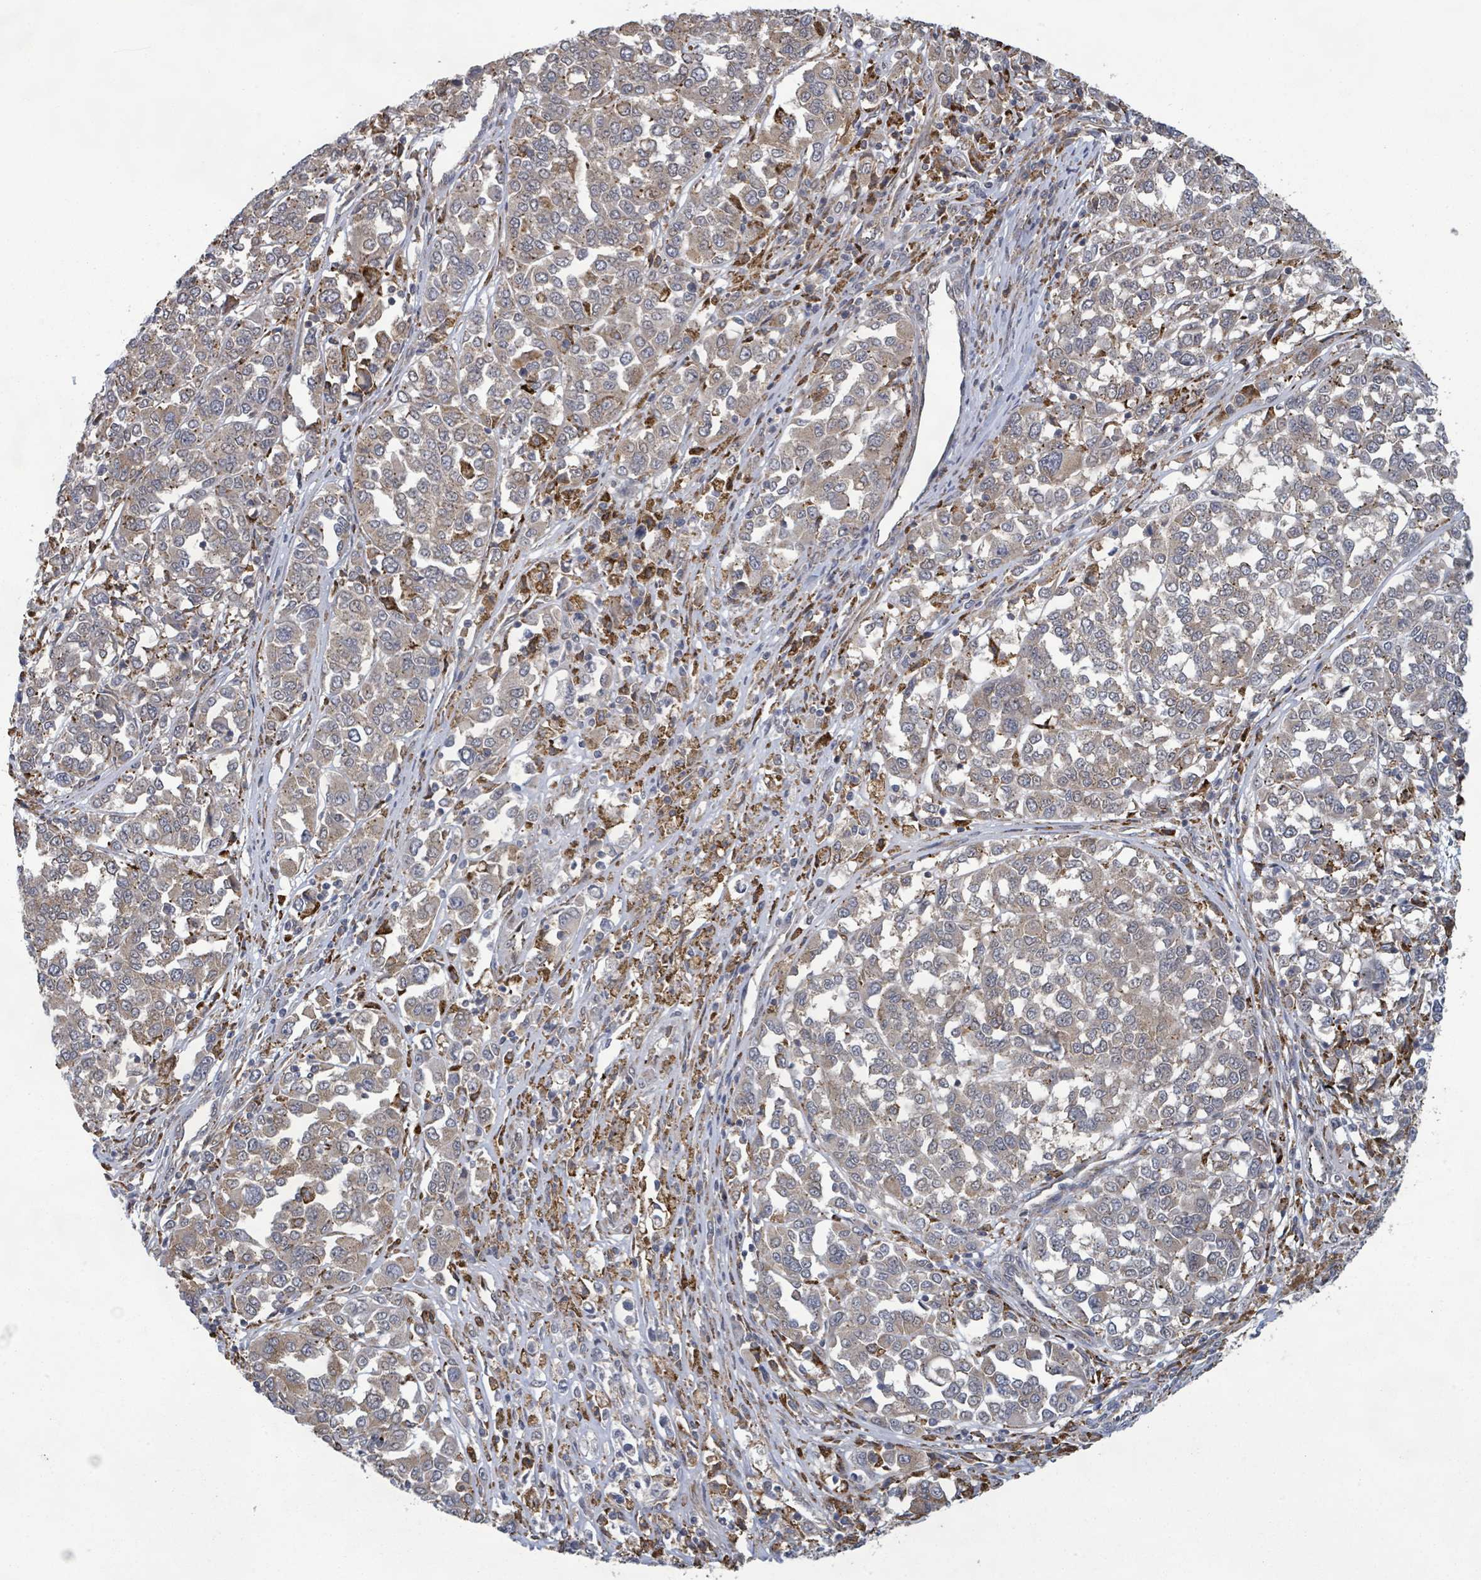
{"staining": {"intensity": "weak", "quantity": "25%-75%", "location": "cytoplasmic/membranous"}, "tissue": "melanoma", "cell_type": "Tumor cells", "image_type": "cancer", "snomed": [{"axis": "morphology", "description": "Malignant melanoma, Metastatic site"}, {"axis": "topography", "description": "Lymph node"}], "caption": "Weak cytoplasmic/membranous positivity for a protein is identified in approximately 25%-75% of tumor cells of melanoma using immunohistochemistry.", "gene": "SHROOM2", "patient": {"sex": "male", "age": 44}}